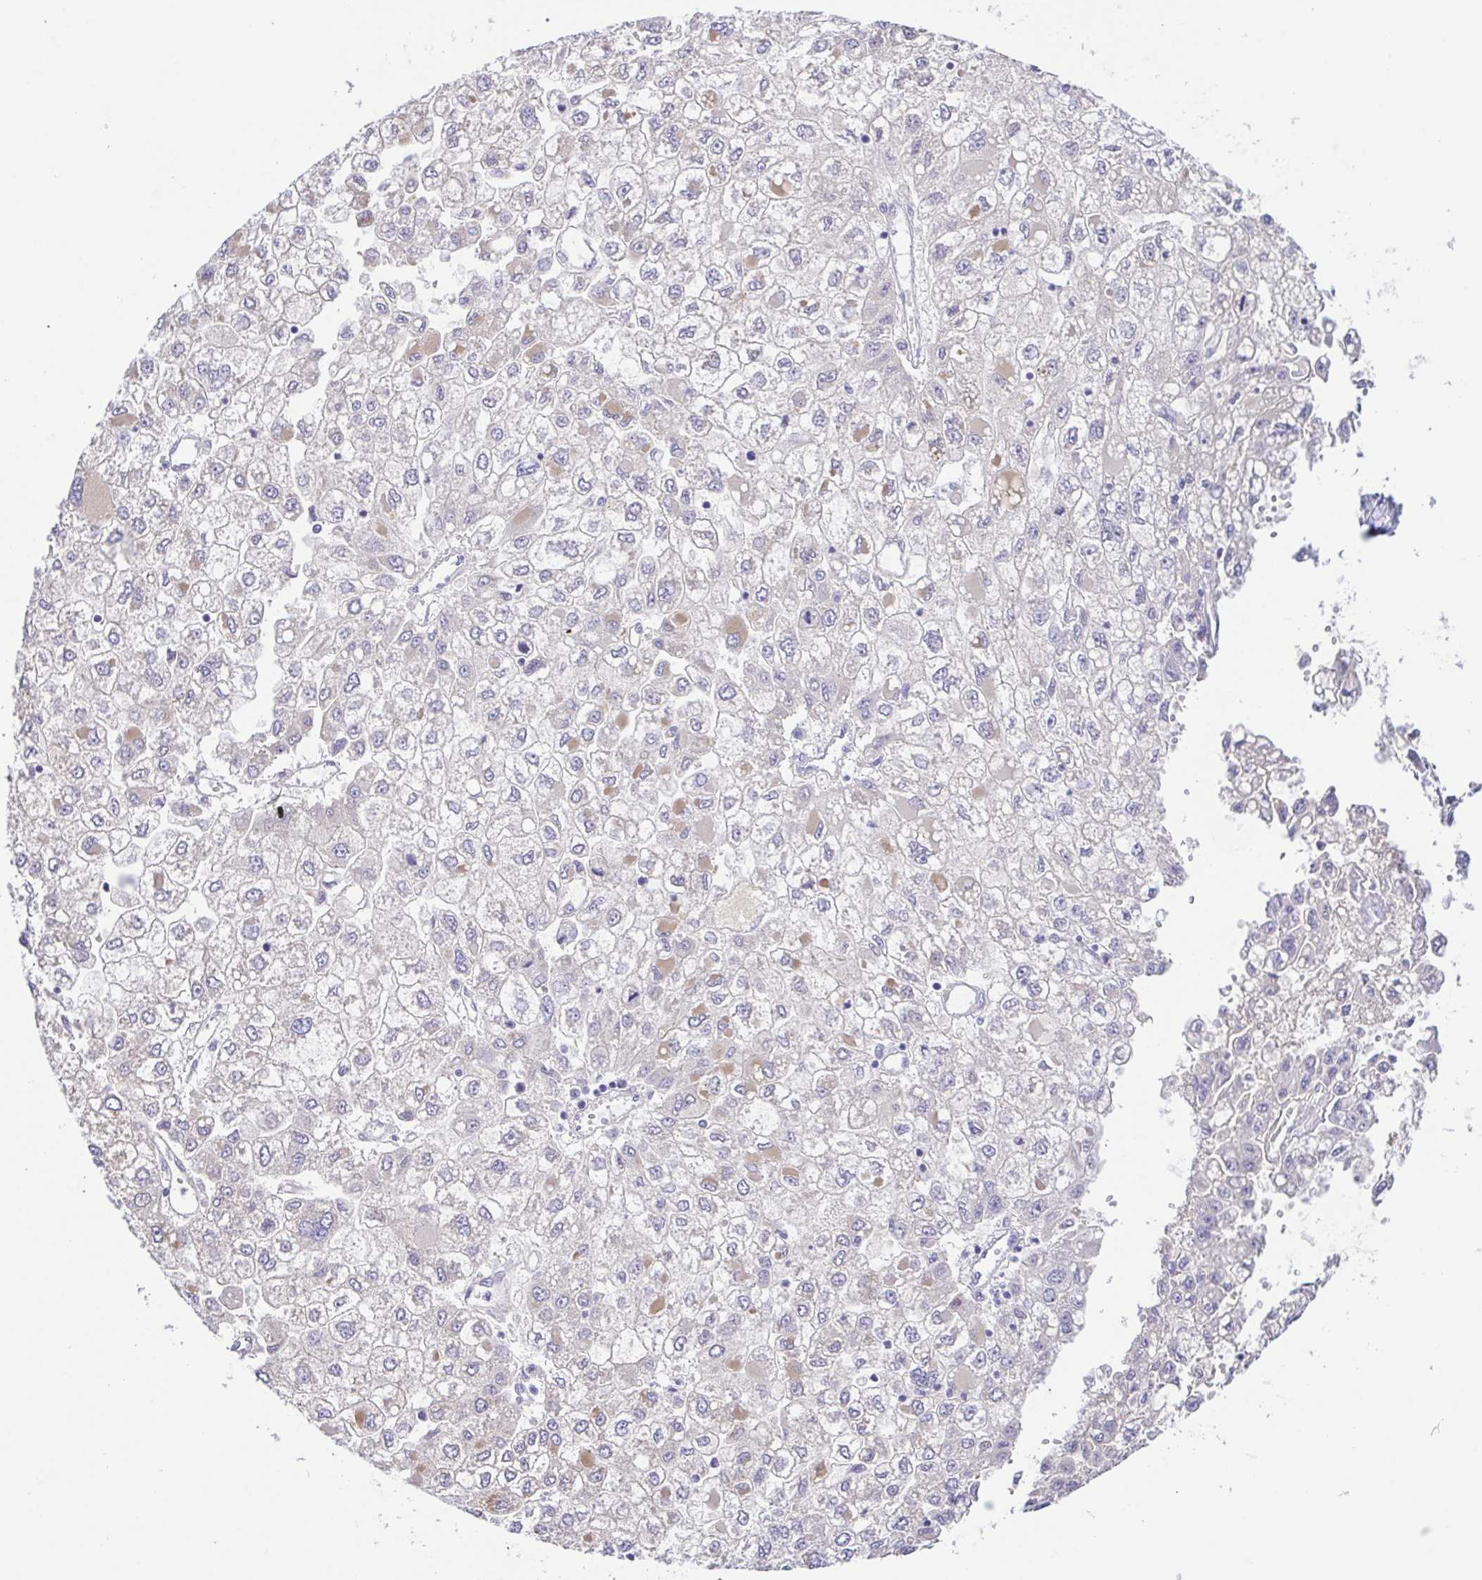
{"staining": {"intensity": "weak", "quantity": "<25%", "location": "cytoplasmic/membranous"}, "tissue": "liver cancer", "cell_type": "Tumor cells", "image_type": "cancer", "snomed": [{"axis": "morphology", "description": "Carcinoma, Hepatocellular, NOS"}, {"axis": "topography", "description": "Liver"}], "caption": "Immunohistochemistry (IHC) histopathology image of neoplastic tissue: liver cancer stained with DAB (3,3'-diaminobenzidine) demonstrates no significant protein positivity in tumor cells. (Immunohistochemistry, brightfield microscopy, high magnification).", "gene": "A1BG", "patient": {"sex": "male", "age": 40}}